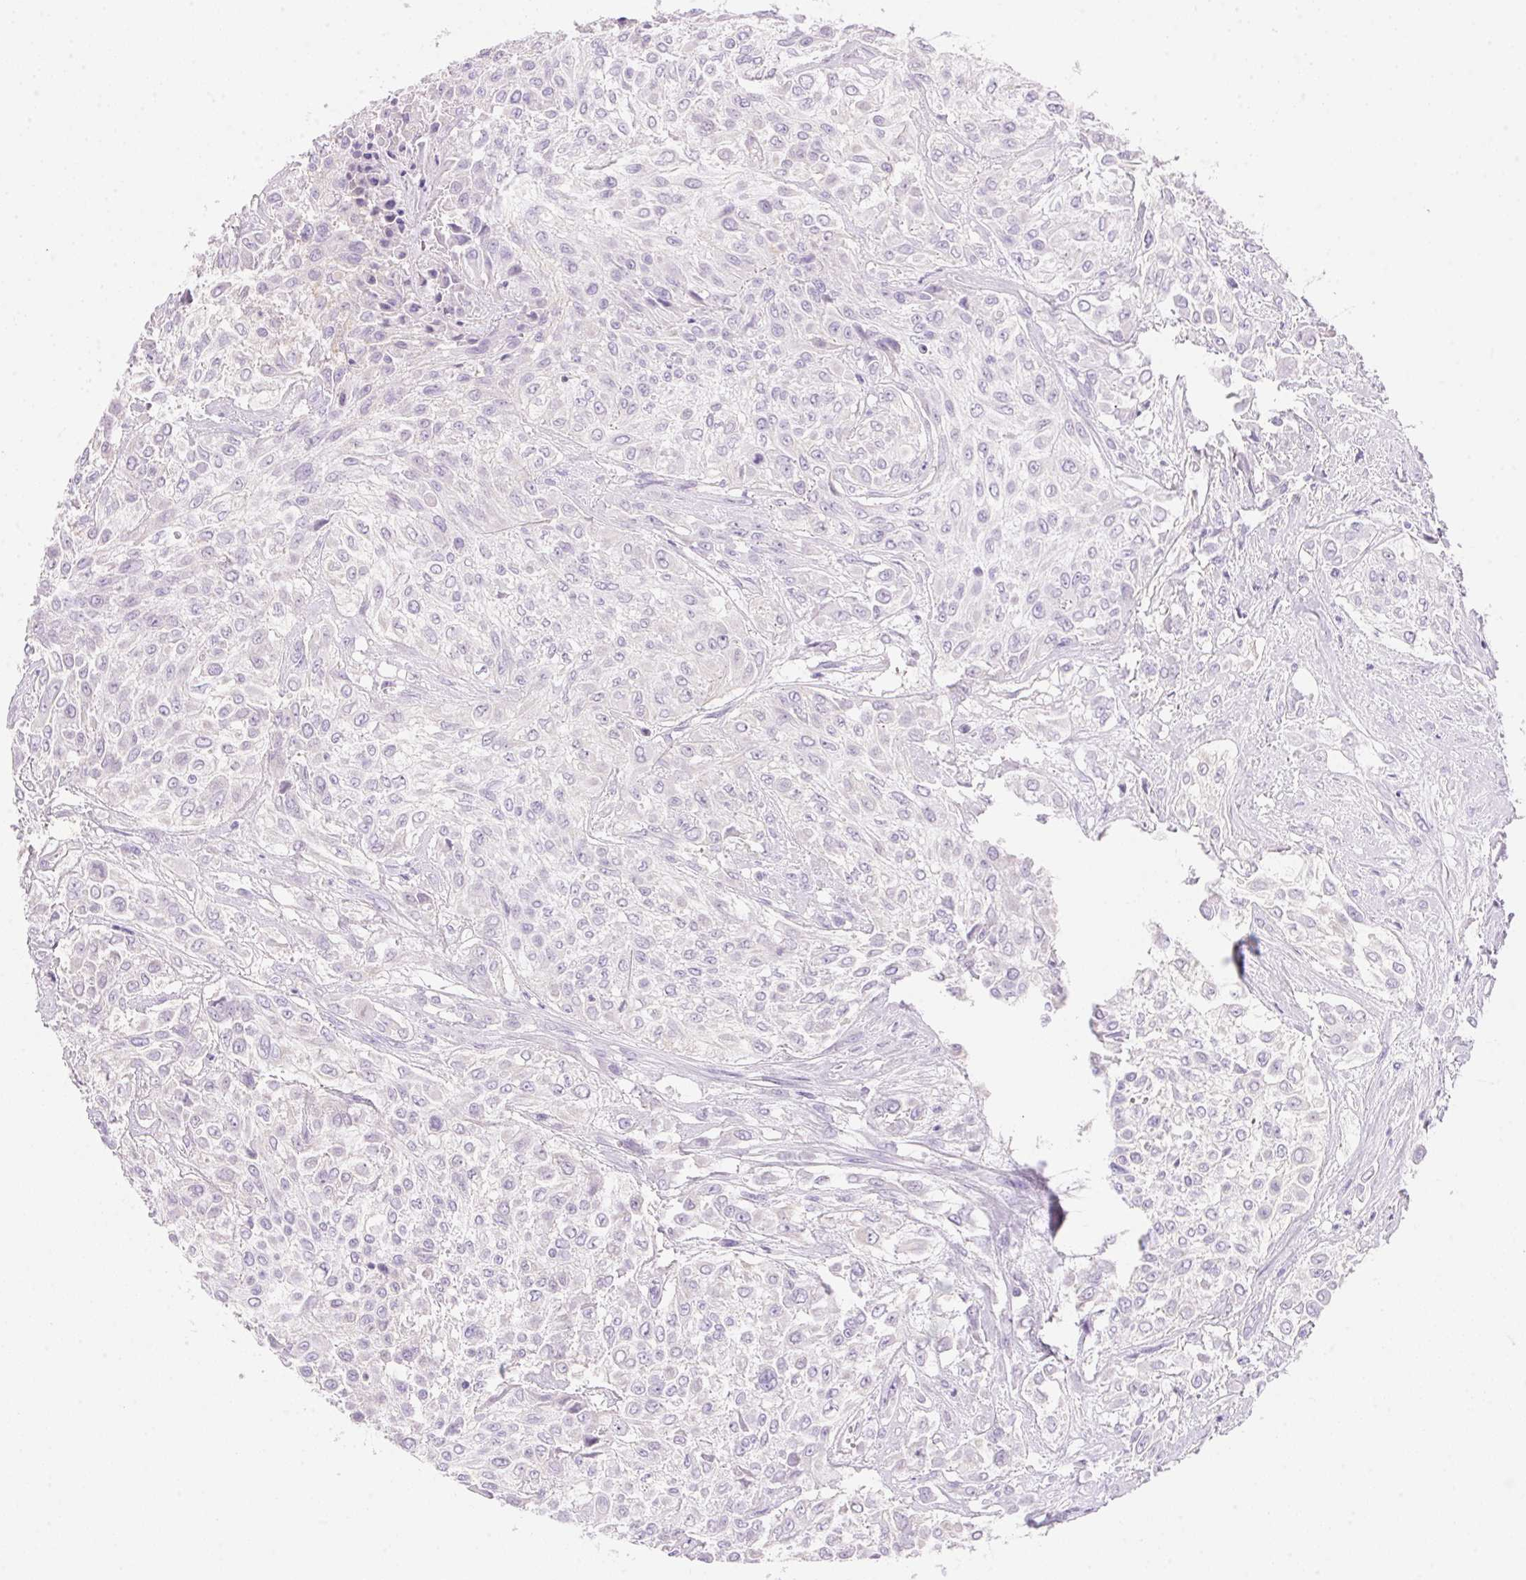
{"staining": {"intensity": "negative", "quantity": "none", "location": "none"}, "tissue": "urothelial cancer", "cell_type": "Tumor cells", "image_type": "cancer", "snomed": [{"axis": "morphology", "description": "Urothelial carcinoma, High grade"}, {"axis": "topography", "description": "Urinary bladder"}], "caption": "DAB (3,3'-diaminobenzidine) immunohistochemical staining of human urothelial cancer reveals no significant positivity in tumor cells.", "gene": "DHCR24", "patient": {"sex": "male", "age": 57}}